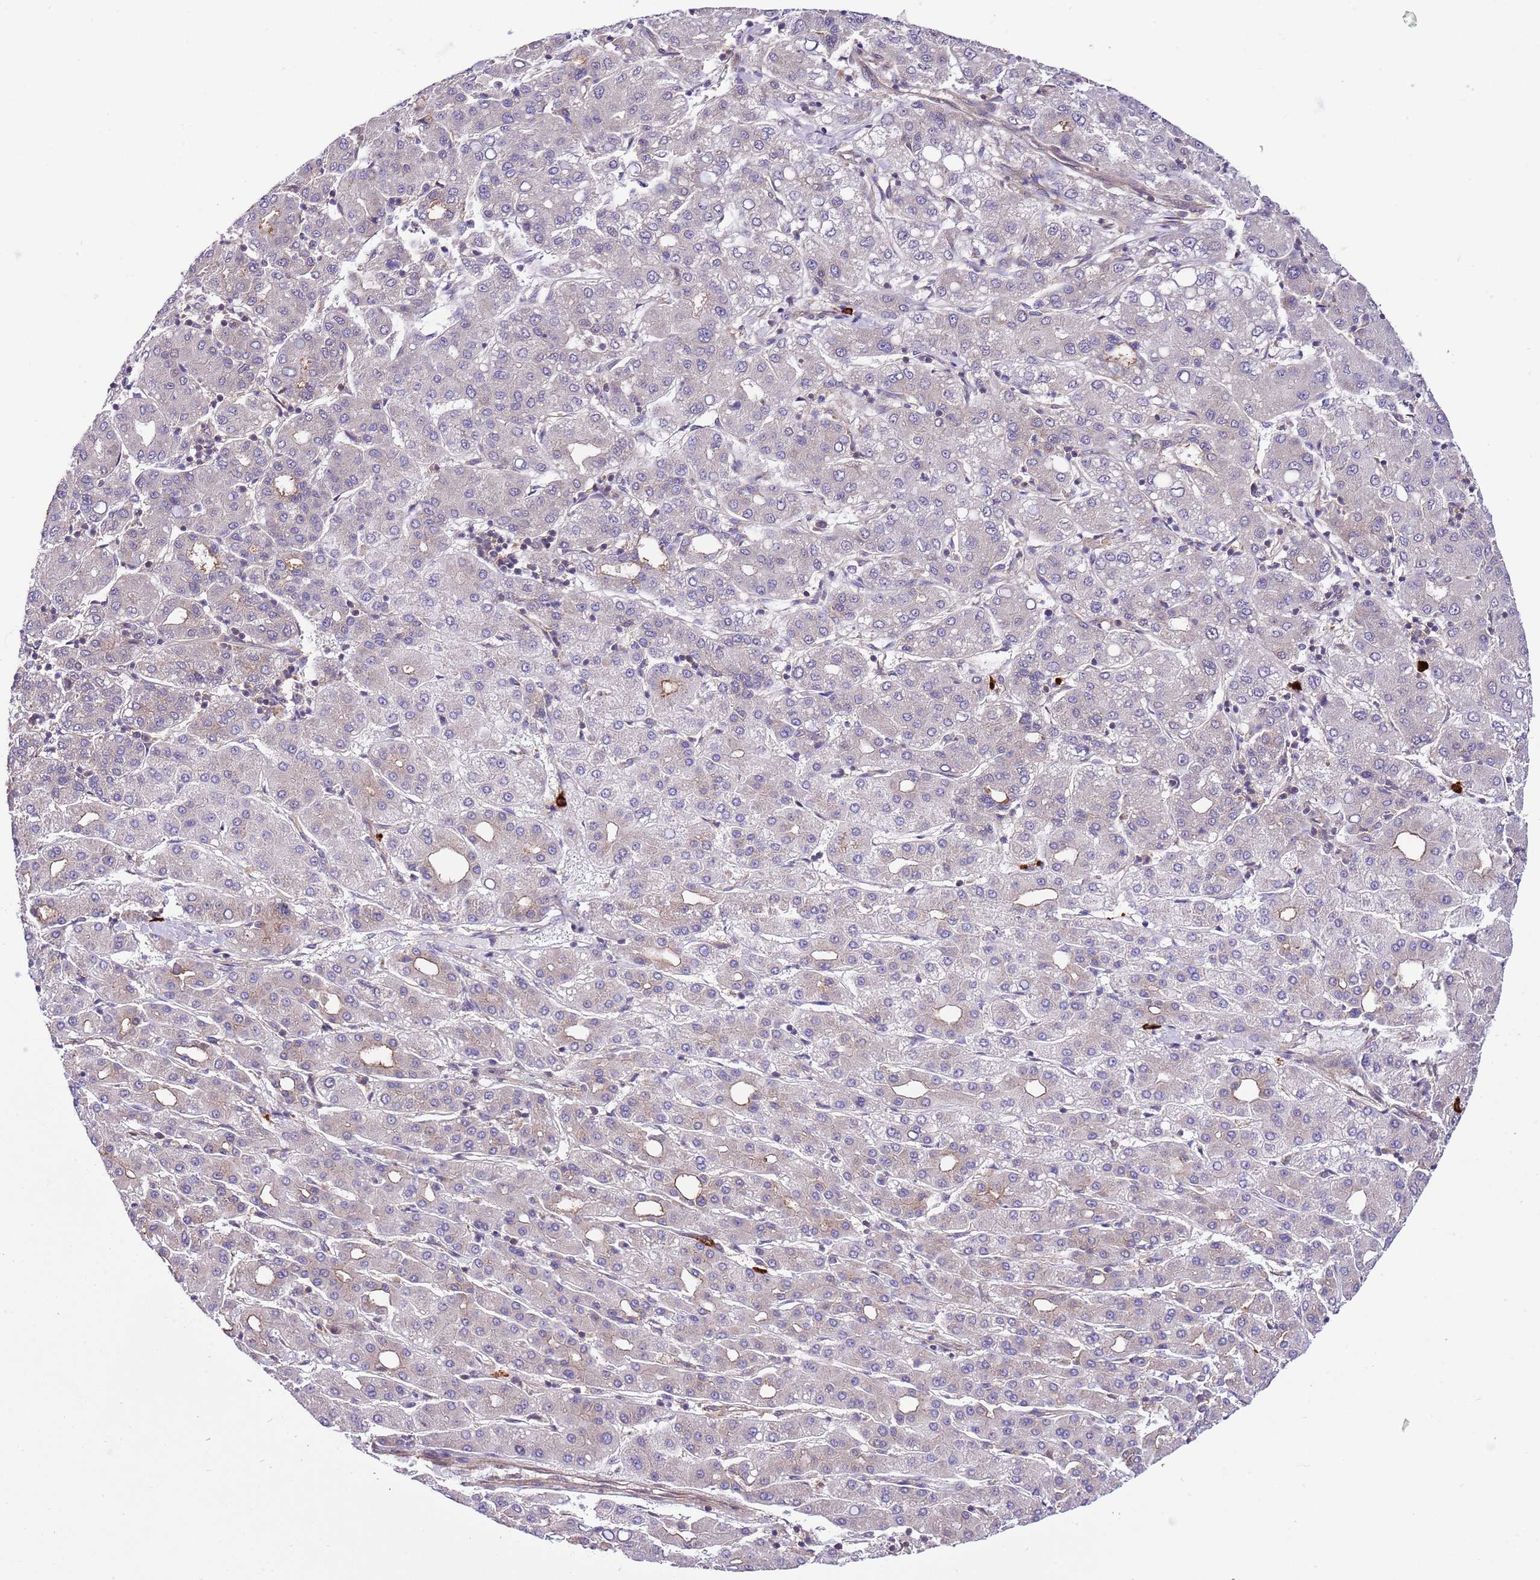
{"staining": {"intensity": "negative", "quantity": "none", "location": "none"}, "tissue": "liver cancer", "cell_type": "Tumor cells", "image_type": "cancer", "snomed": [{"axis": "morphology", "description": "Carcinoma, Hepatocellular, NOS"}, {"axis": "topography", "description": "Liver"}], "caption": "This is an immunohistochemistry micrograph of human liver cancer (hepatocellular carcinoma). There is no staining in tumor cells.", "gene": "DONSON", "patient": {"sex": "male", "age": 65}}